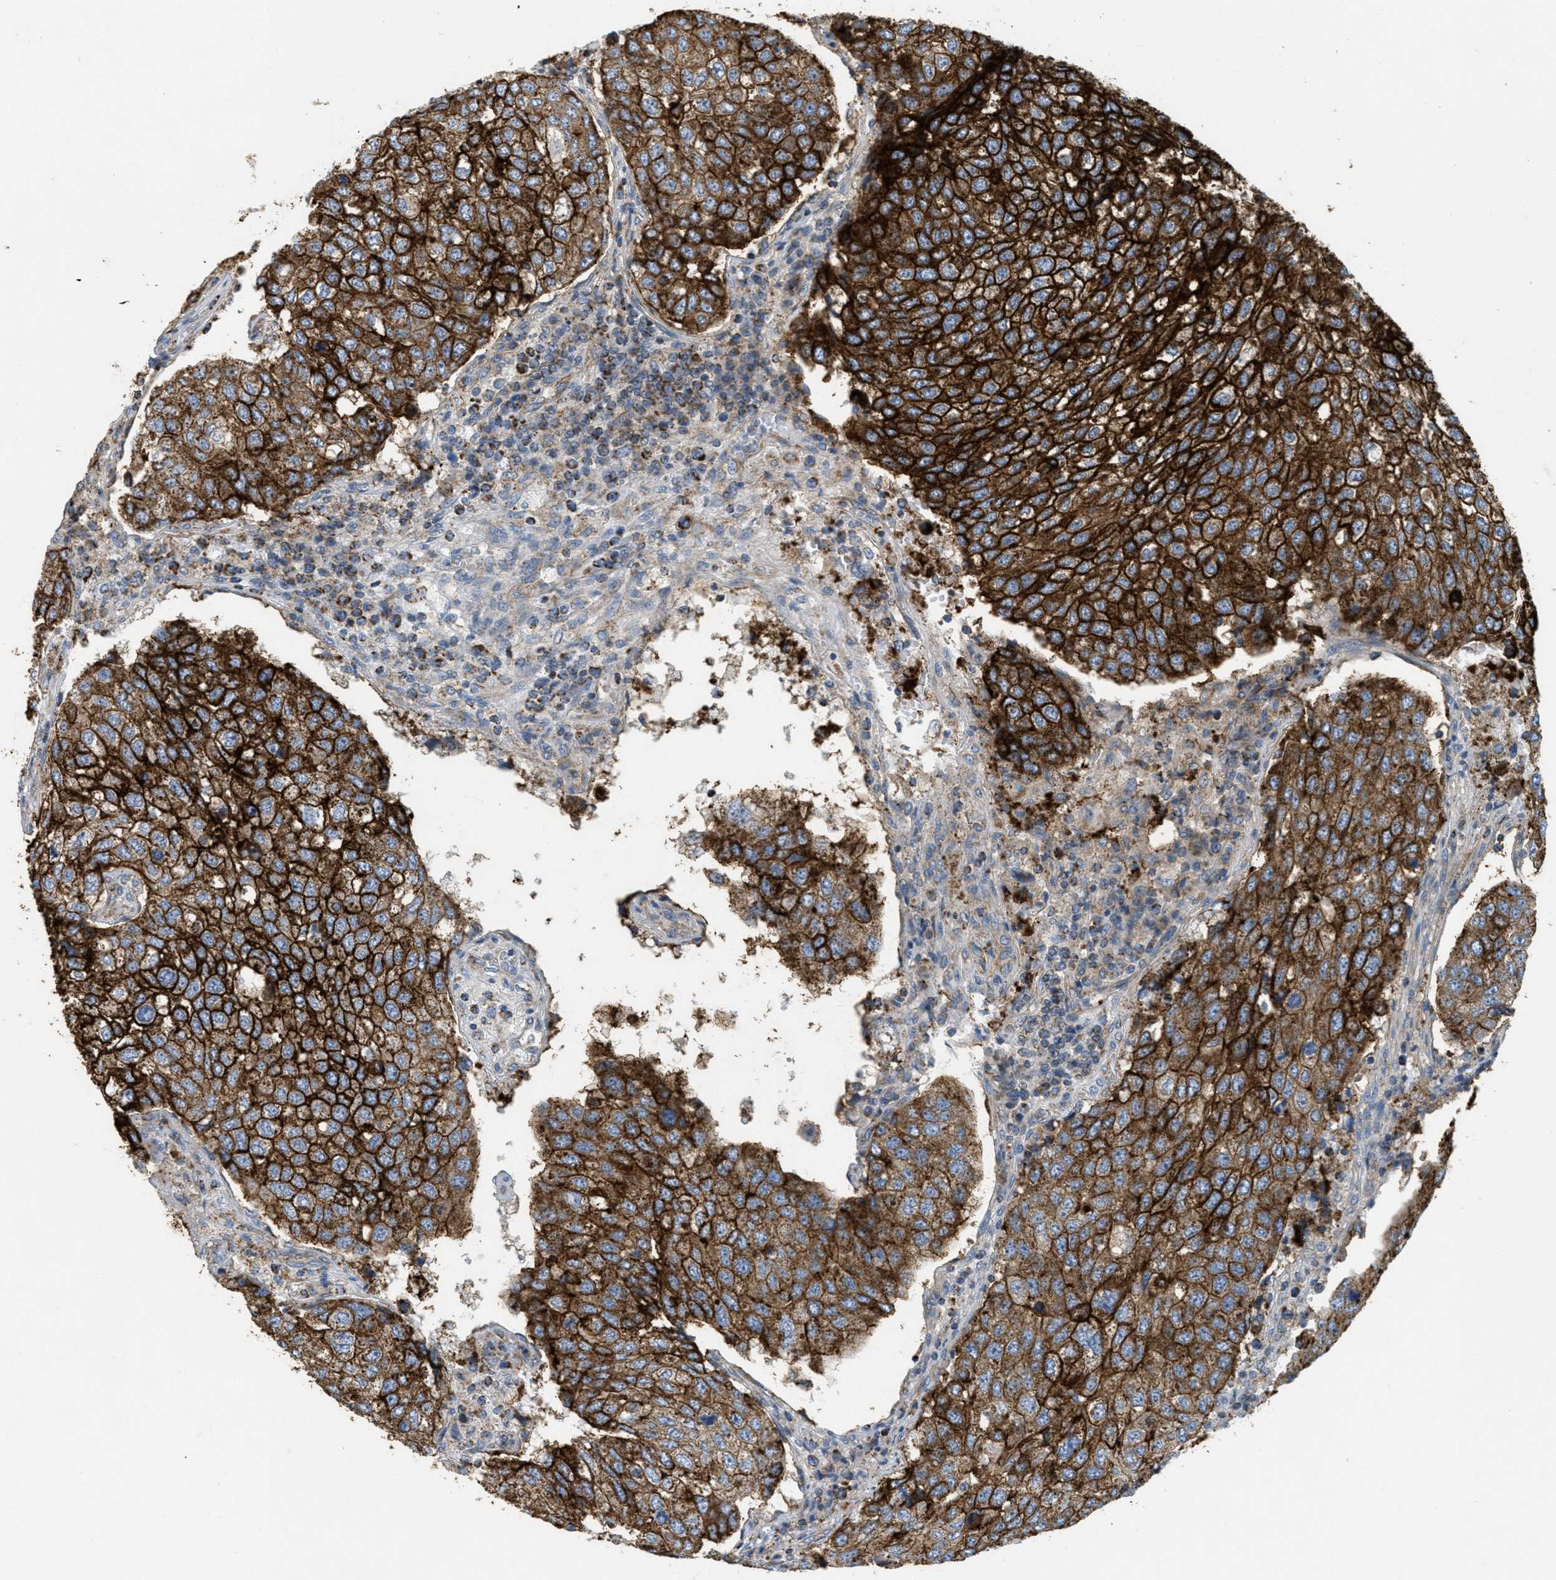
{"staining": {"intensity": "strong", "quantity": ">75%", "location": "cytoplasmic/membranous"}, "tissue": "urothelial cancer", "cell_type": "Tumor cells", "image_type": "cancer", "snomed": [{"axis": "morphology", "description": "Urothelial carcinoma, High grade"}, {"axis": "topography", "description": "Lymph node"}, {"axis": "topography", "description": "Urinary bladder"}], "caption": "Immunohistochemical staining of high-grade urothelial carcinoma shows high levels of strong cytoplasmic/membranous protein positivity in about >75% of tumor cells.", "gene": "BTN3A1", "patient": {"sex": "male", "age": 51}}